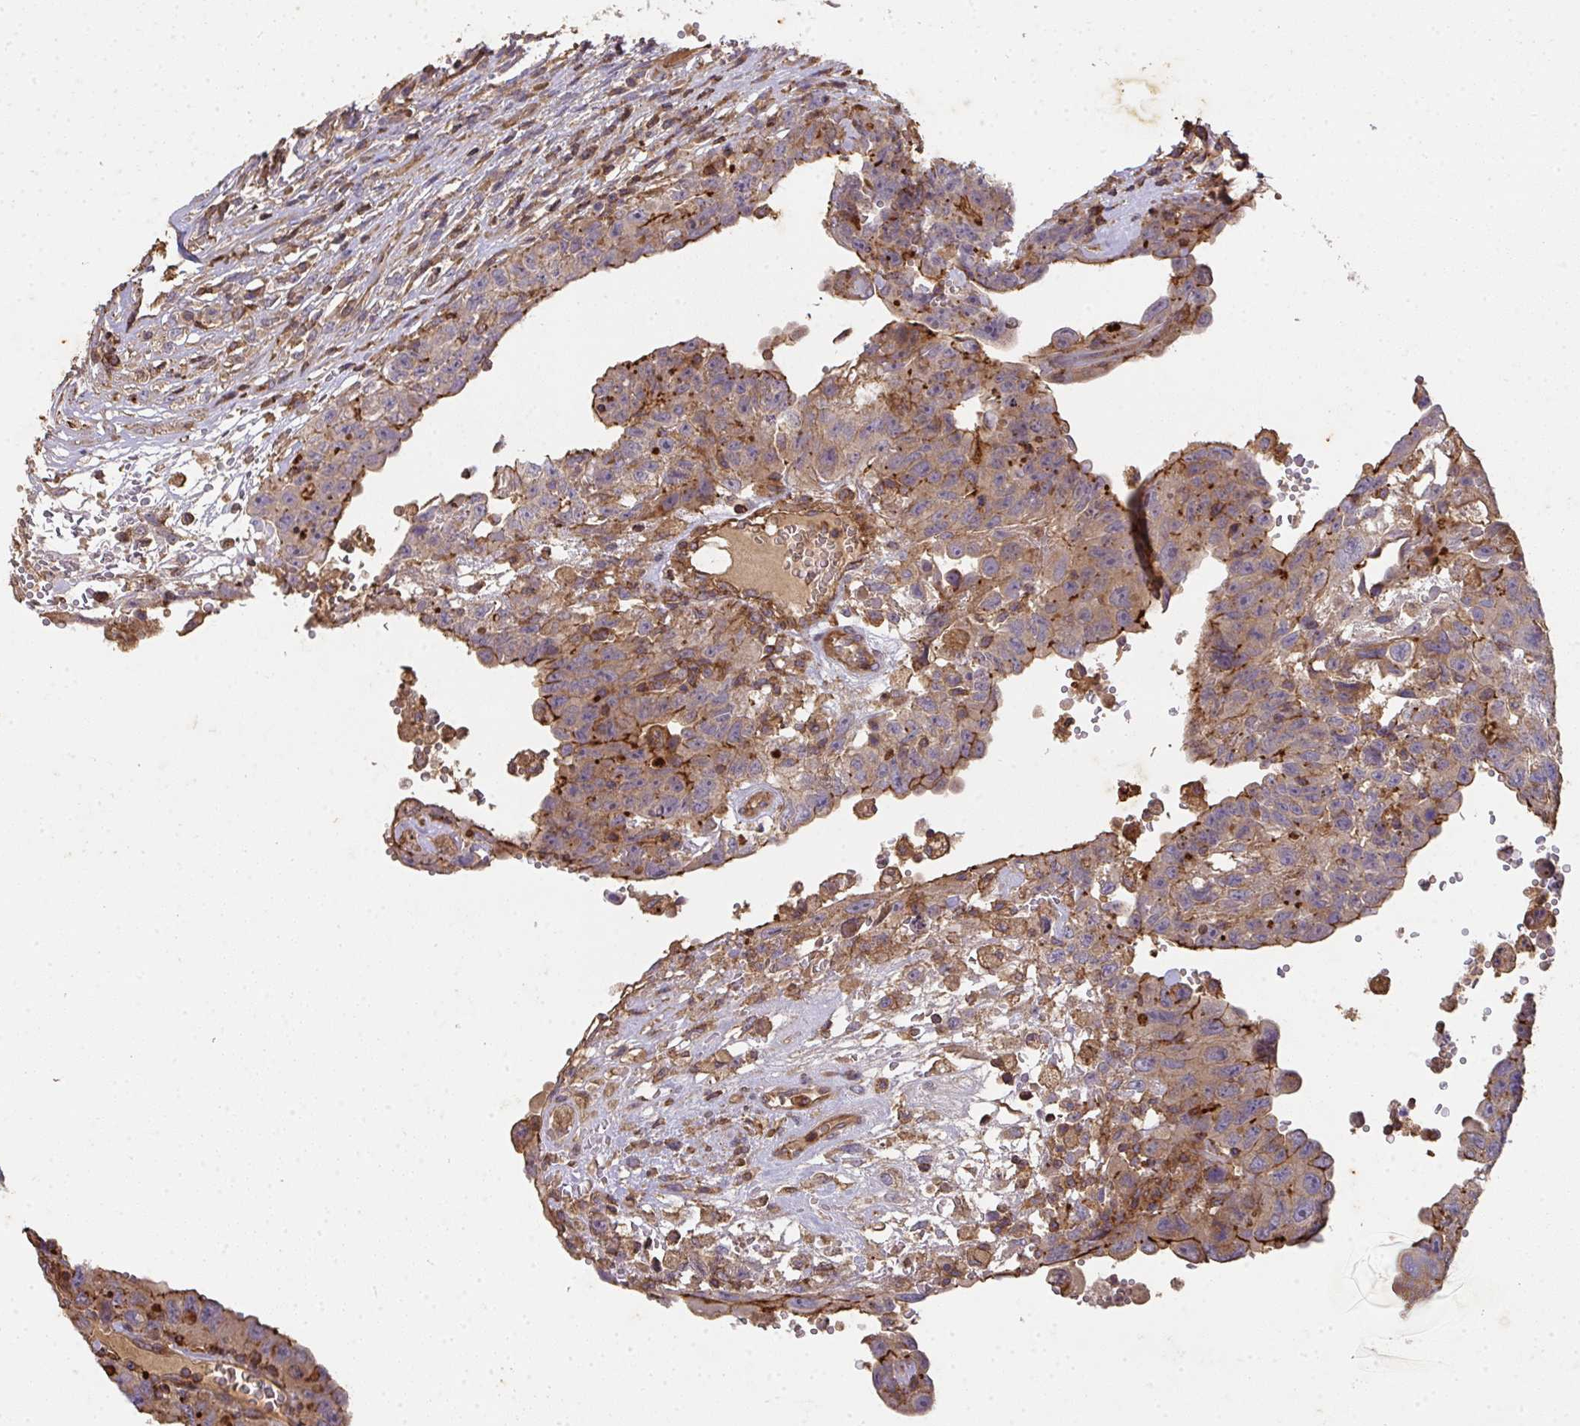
{"staining": {"intensity": "moderate", "quantity": ">75%", "location": "cytoplasmic/membranous"}, "tissue": "testis cancer", "cell_type": "Tumor cells", "image_type": "cancer", "snomed": [{"axis": "morphology", "description": "Carcinoma, Embryonal, NOS"}, {"axis": "topography", "description": "Testis"}], "caption": "Moderate cytoplasmic/membranous positivity is identified in about >75% of tumor cells in testis cancer (embryonal carcinoma).", "gene": "TNMD", "patient": {"sex": "male", "age": 26}}